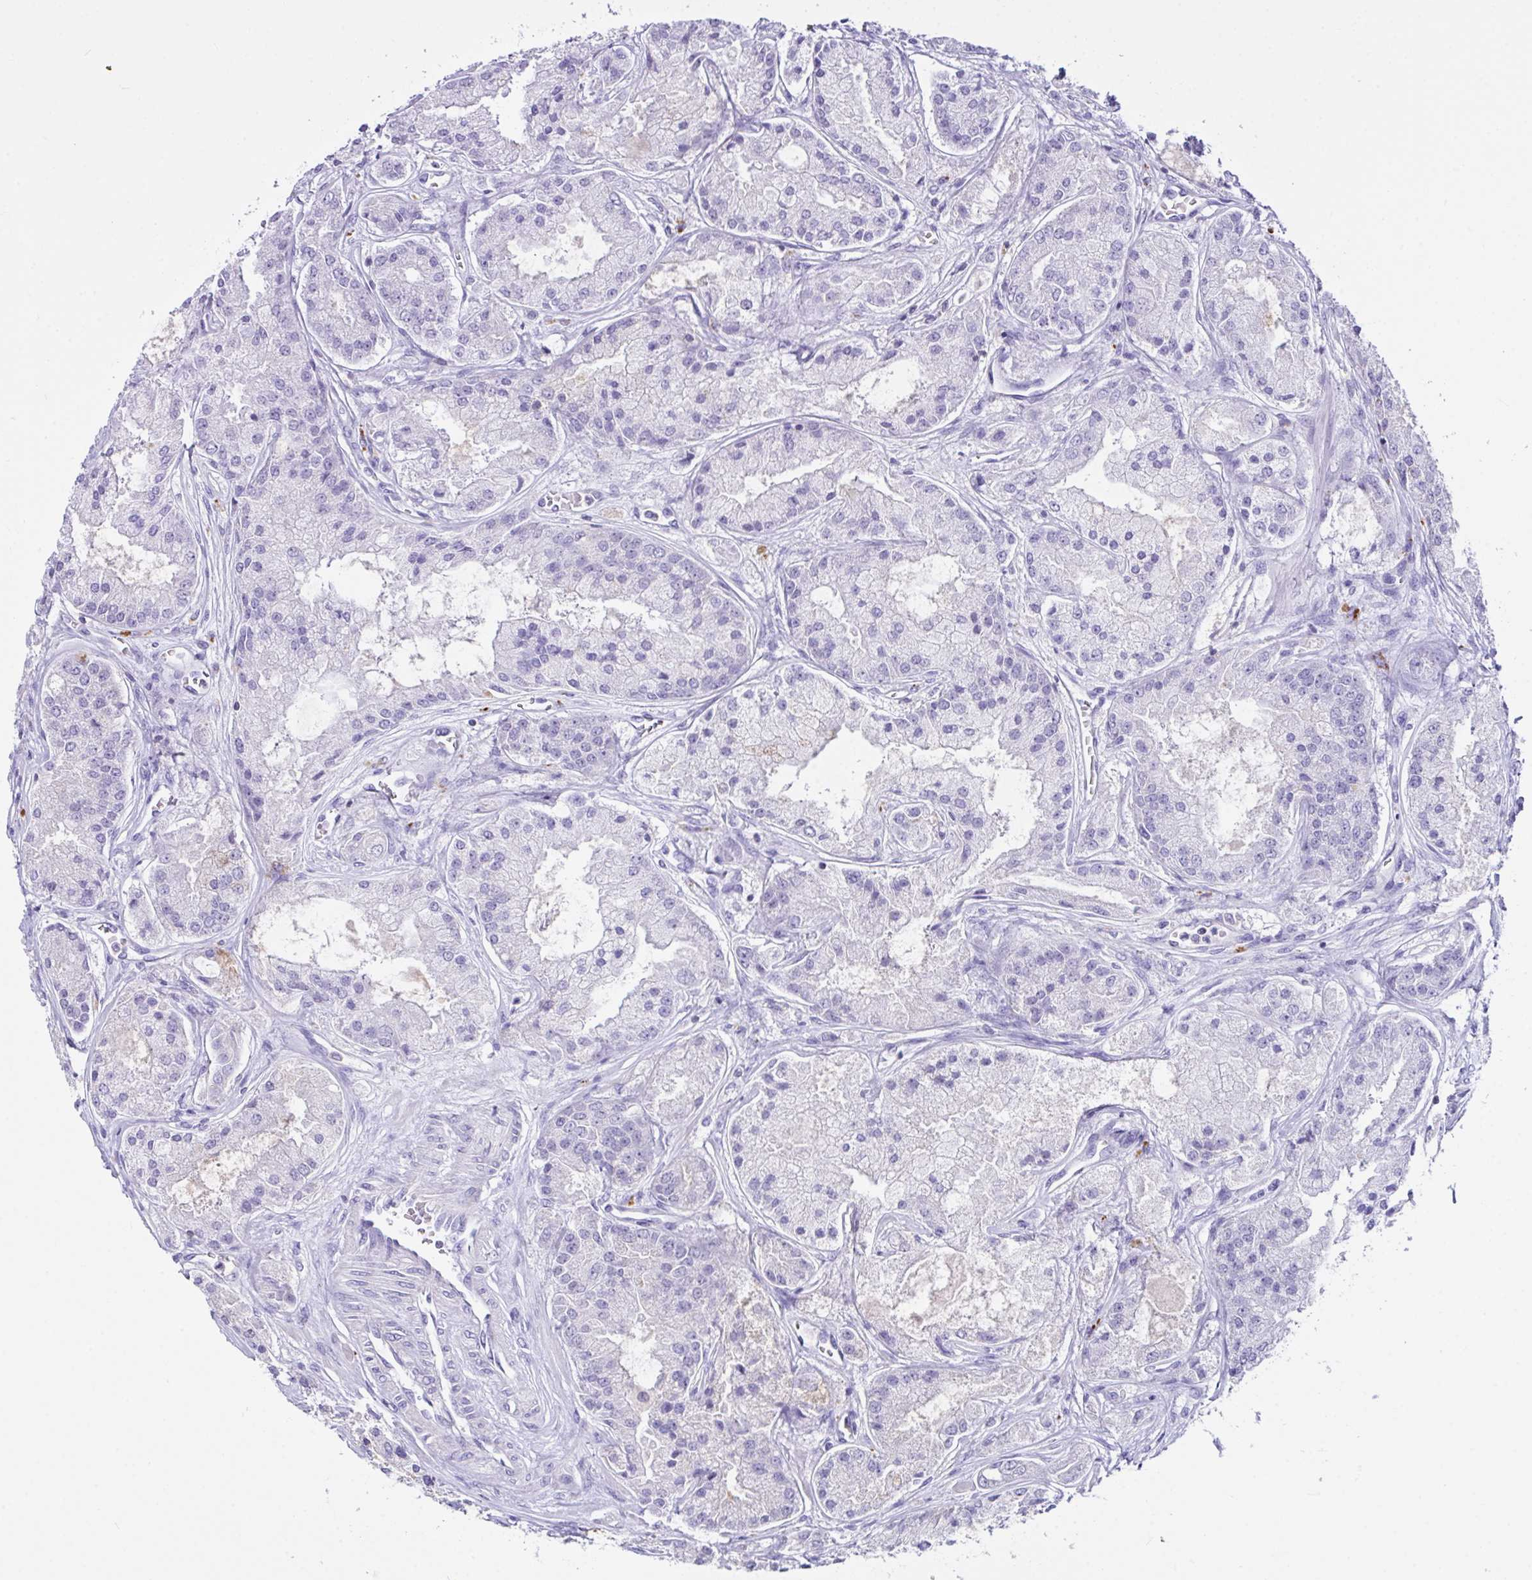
{"staining": {"intensity": "negative", "quantity": "none", "location": "none"}, "tissue": "prostate cancer", "cell_type": "Tumor cells", "image_type": "cancer", "snomed": [{"axis": "morphology", "description": "Adenocarcinoma, High grade"}, {"axis": "topography", "description": "Prostate"}], "caption": "This is an immunohistochemistry (IHC) histopathology image of human prostate cancer. There is no staining in tumor cells.", "gene": "D2HGDH", "patient": {"sex": "male", "age": 67}}